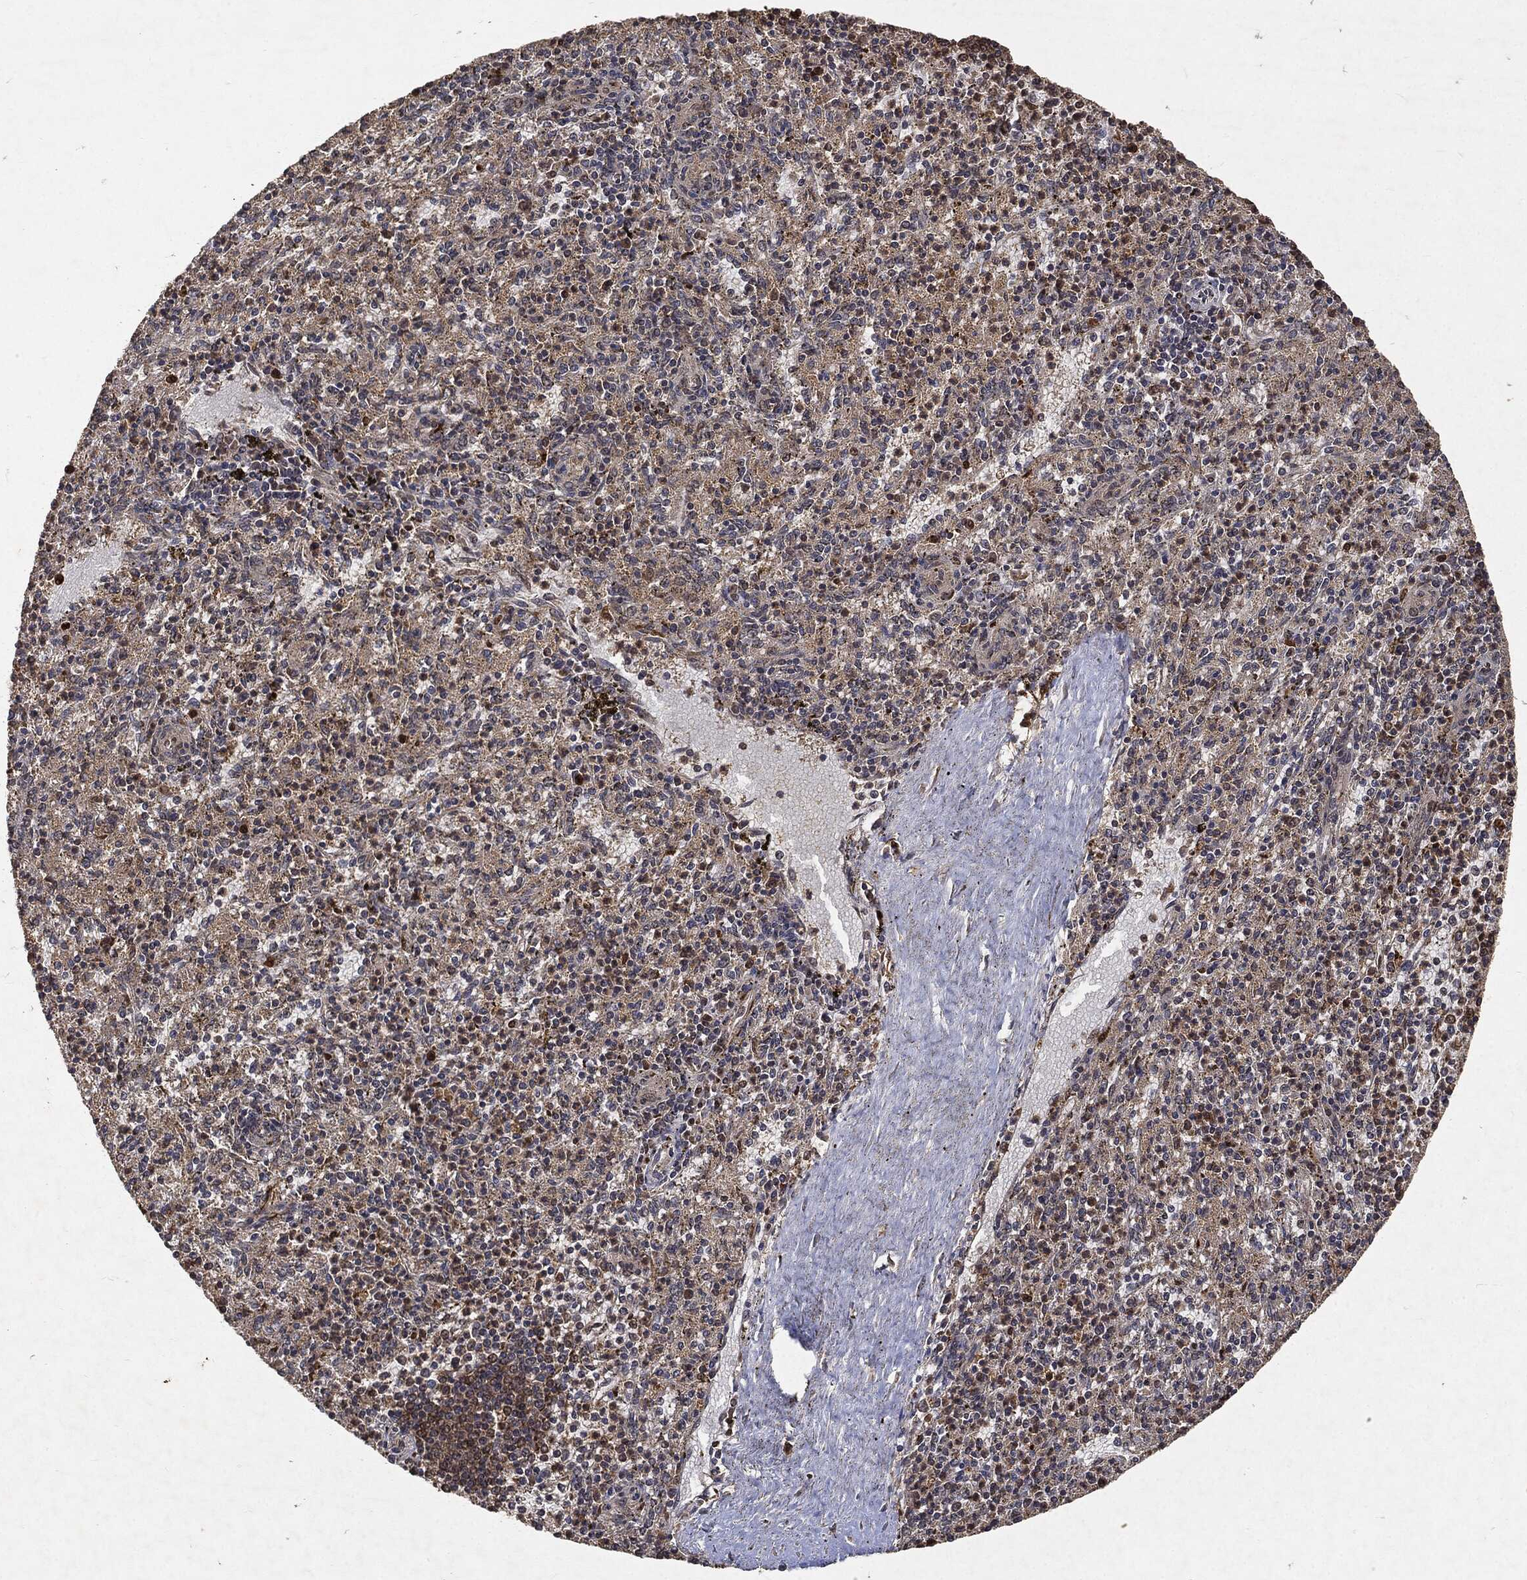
{"staining": {"intensity": "moderate", "quantity": "25%-75%", "location": "cytoplasmic/membranous,nuclear"}, "tissue": "spleen", "cell_type": "Cells in red pulp", "image_type": "normal", "snomed": [{"axis": "morphology", "description": "Normal tissue, NOS"}, {"axis": "topography", "description": "Spleen"}], "caption": "Benign spleen reveals moderate cytoplasmic/membranous,nuclear staining in about 25%-75% of cells in red pulp, visualized by immunohistochemistry.", "gene": "ZNF226", "patient": {"sex": "male", "age": 60}}